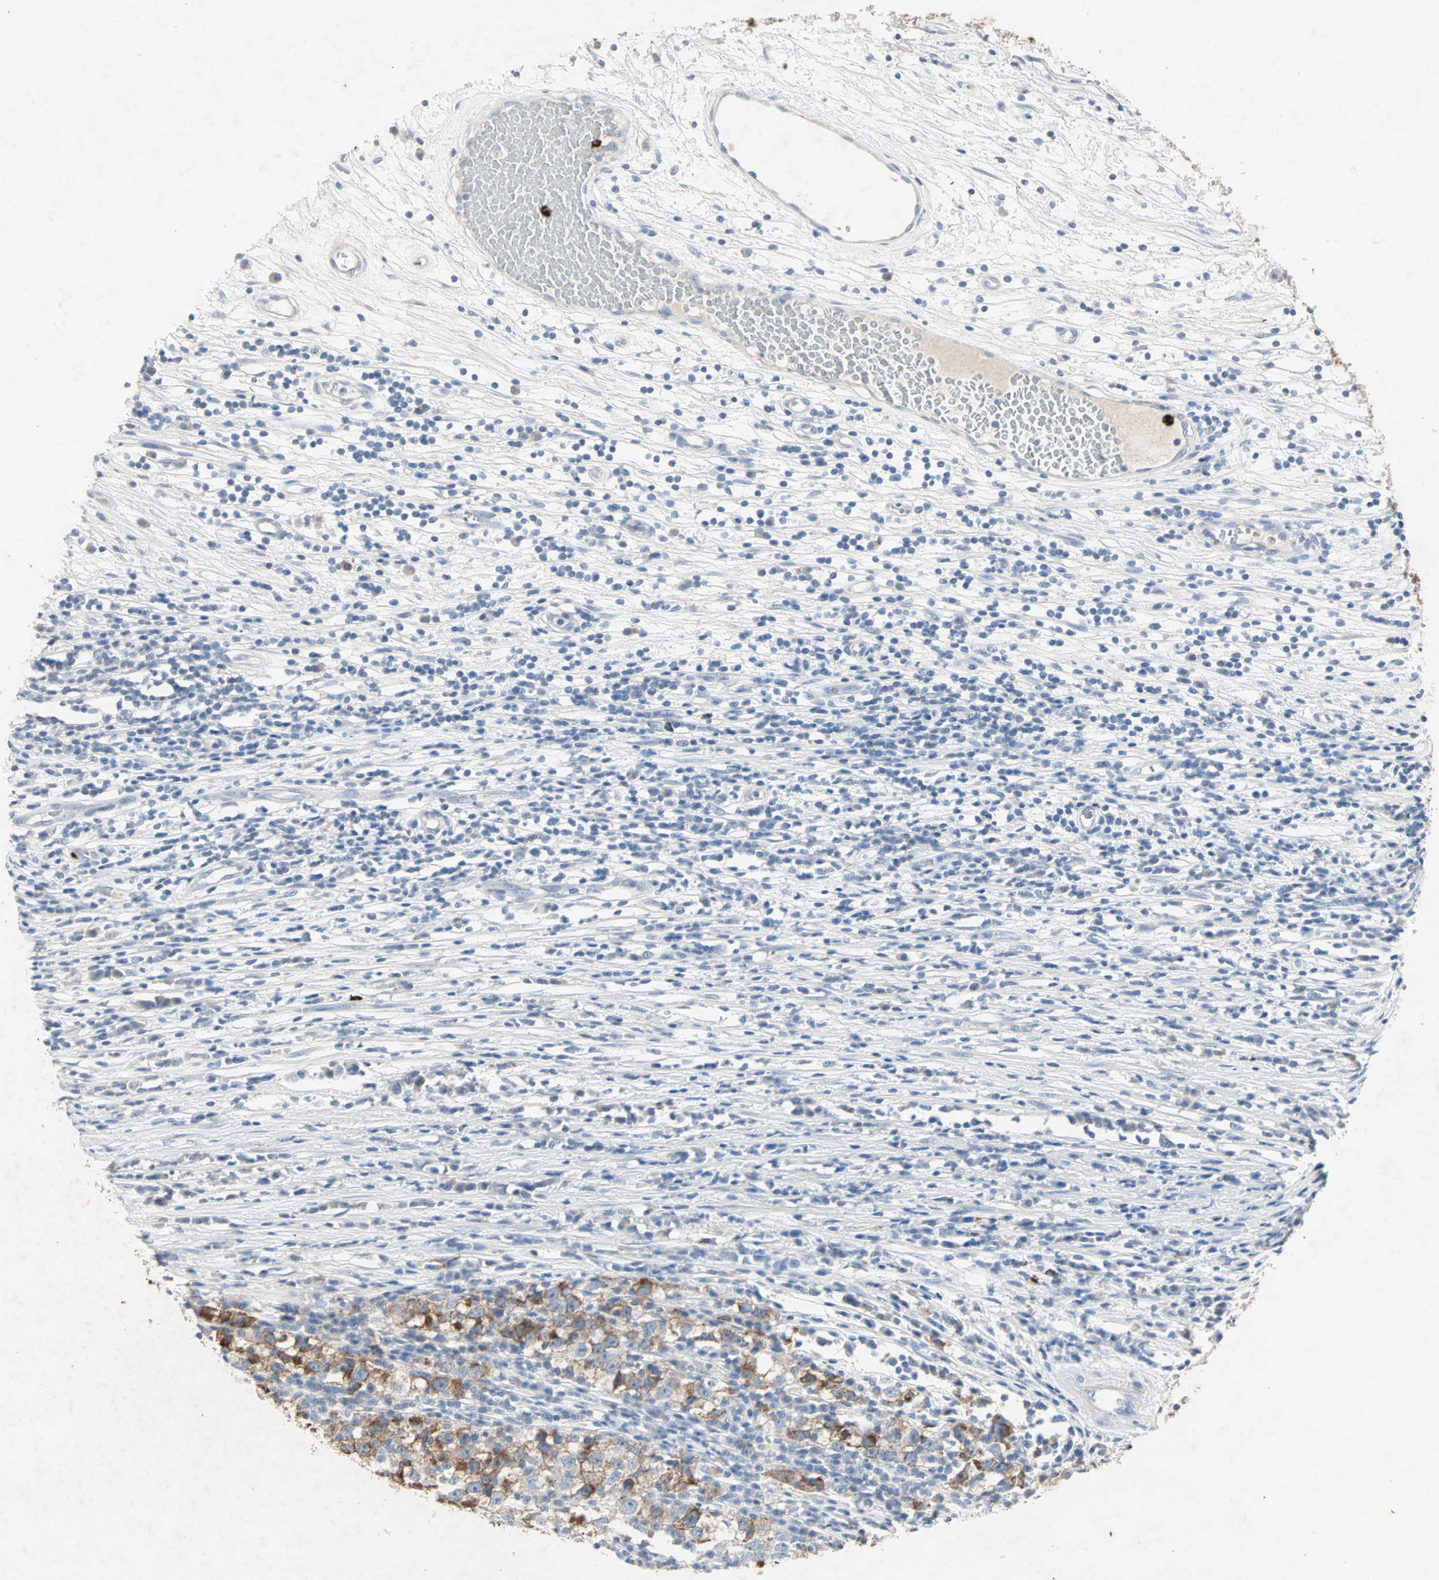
{"staining": {"intensity": "moderate", "quantity": ">75%", "location": "cytoplasmic/membranous"}, "tissue": "testis cancer", "cell_type": "Tumor cells", "image_type": "cancer", "snomed": [{"axis": "morphology", "description": "Seminoma, NOS"}, {"axis": "topography", "description": "Testis"}], "caption": "DAB immunohistochemical staining of testis cancer (seminoma) displays moderate cytoplasmic/membranous protein staining in about >75% of tumor cells.", "gene": "CEACAM6", "patient": {"sex": "male", "age": 65}}